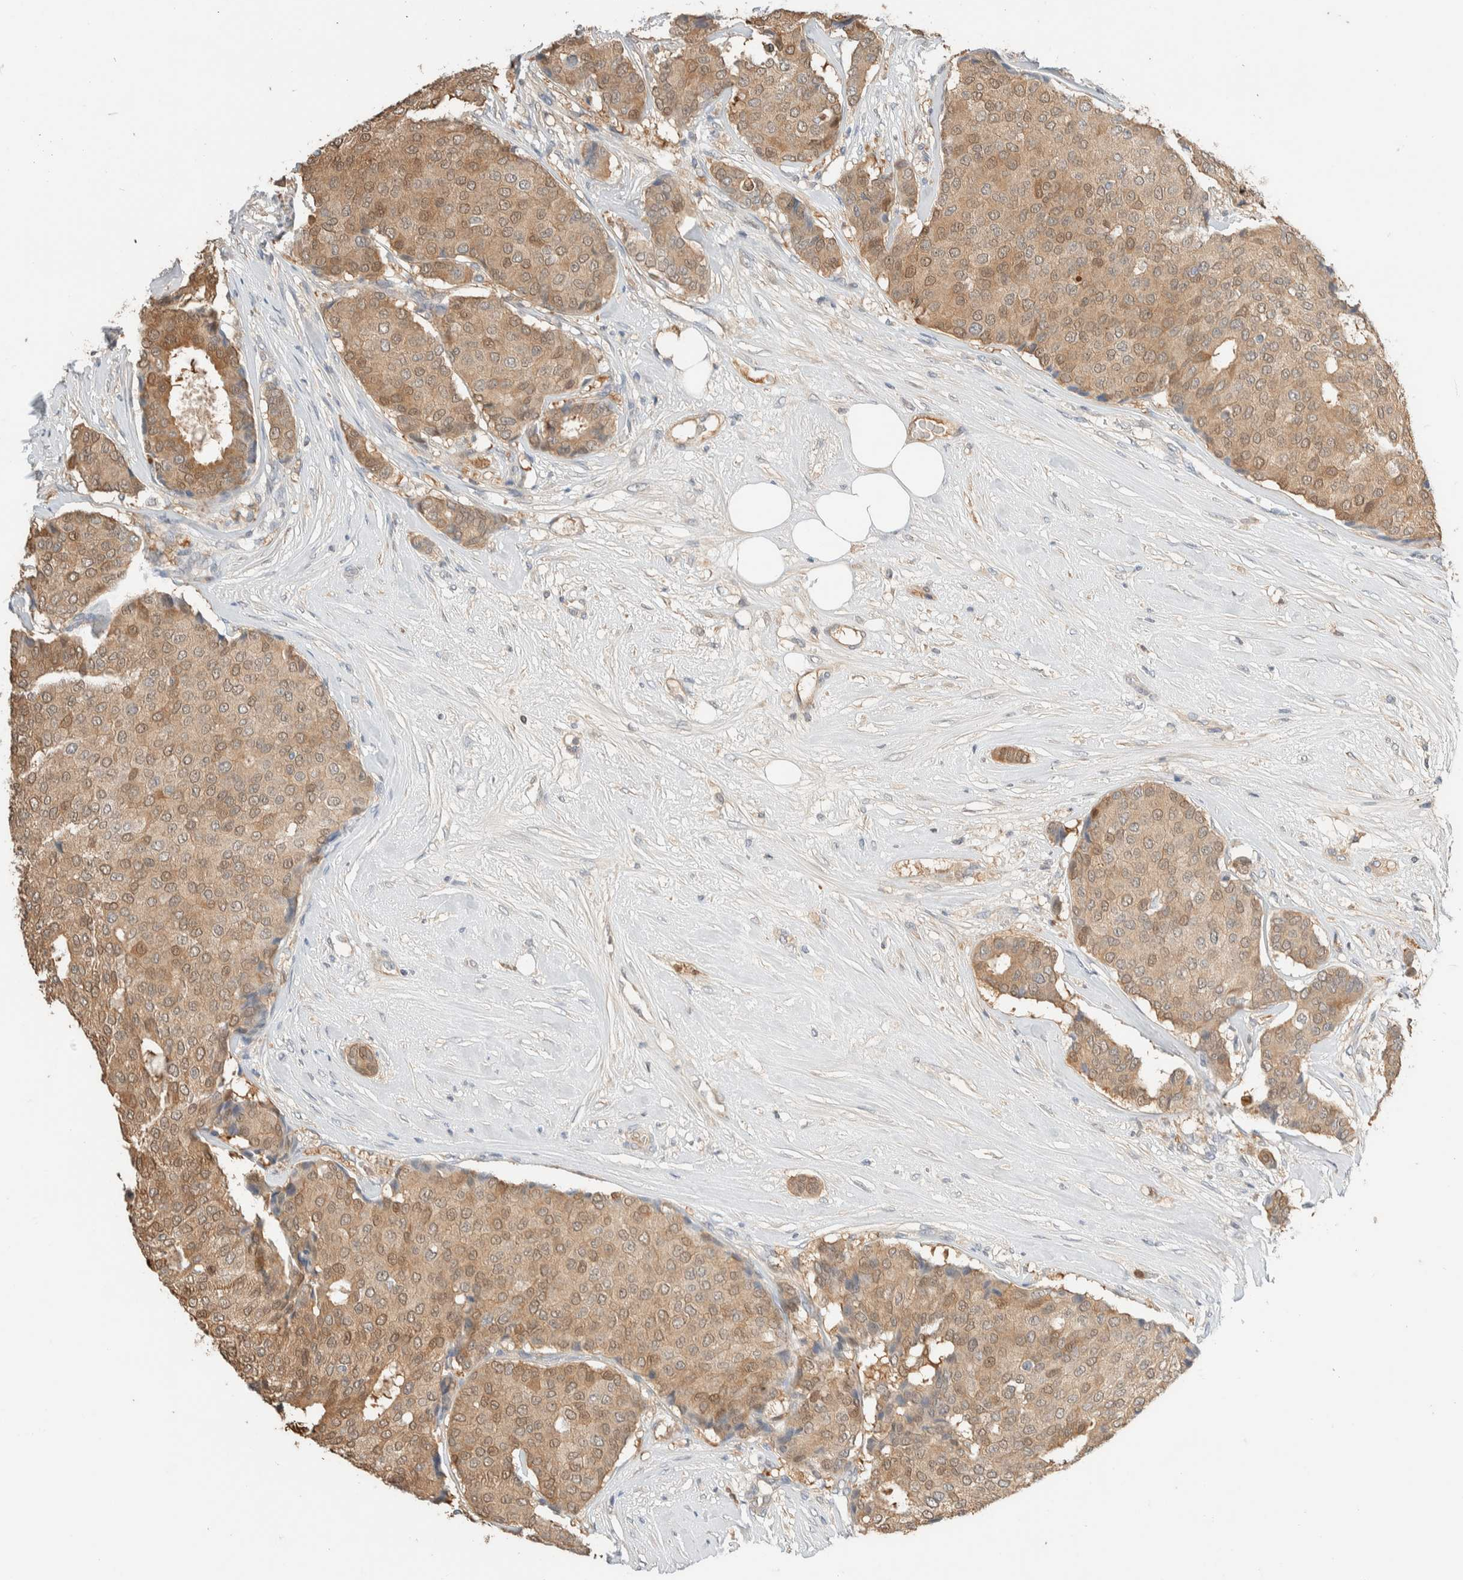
{"staining": {"intensity": "weak", "quantity": ">75%", "location": "cytoplasmic/membranous,nuclear"}, "tissue": "breast cancer", "cell_type": "Tumor cells", "image_type": "cancer", "snomed": [{"axis": "morphology", "description": "Duct carcinoma"}, {"axis": "topography", "description": "Breast"}], "caption": "Approximately >75% of tumor cells in human breast infiltrating ductal carcinoma display weak cytoplasmic/membranous and nuclear protein positivity as visualized by brown immunohistochemical staining.", "gene": "SETD4", "patient": {"sex": "female", "age": 75}}